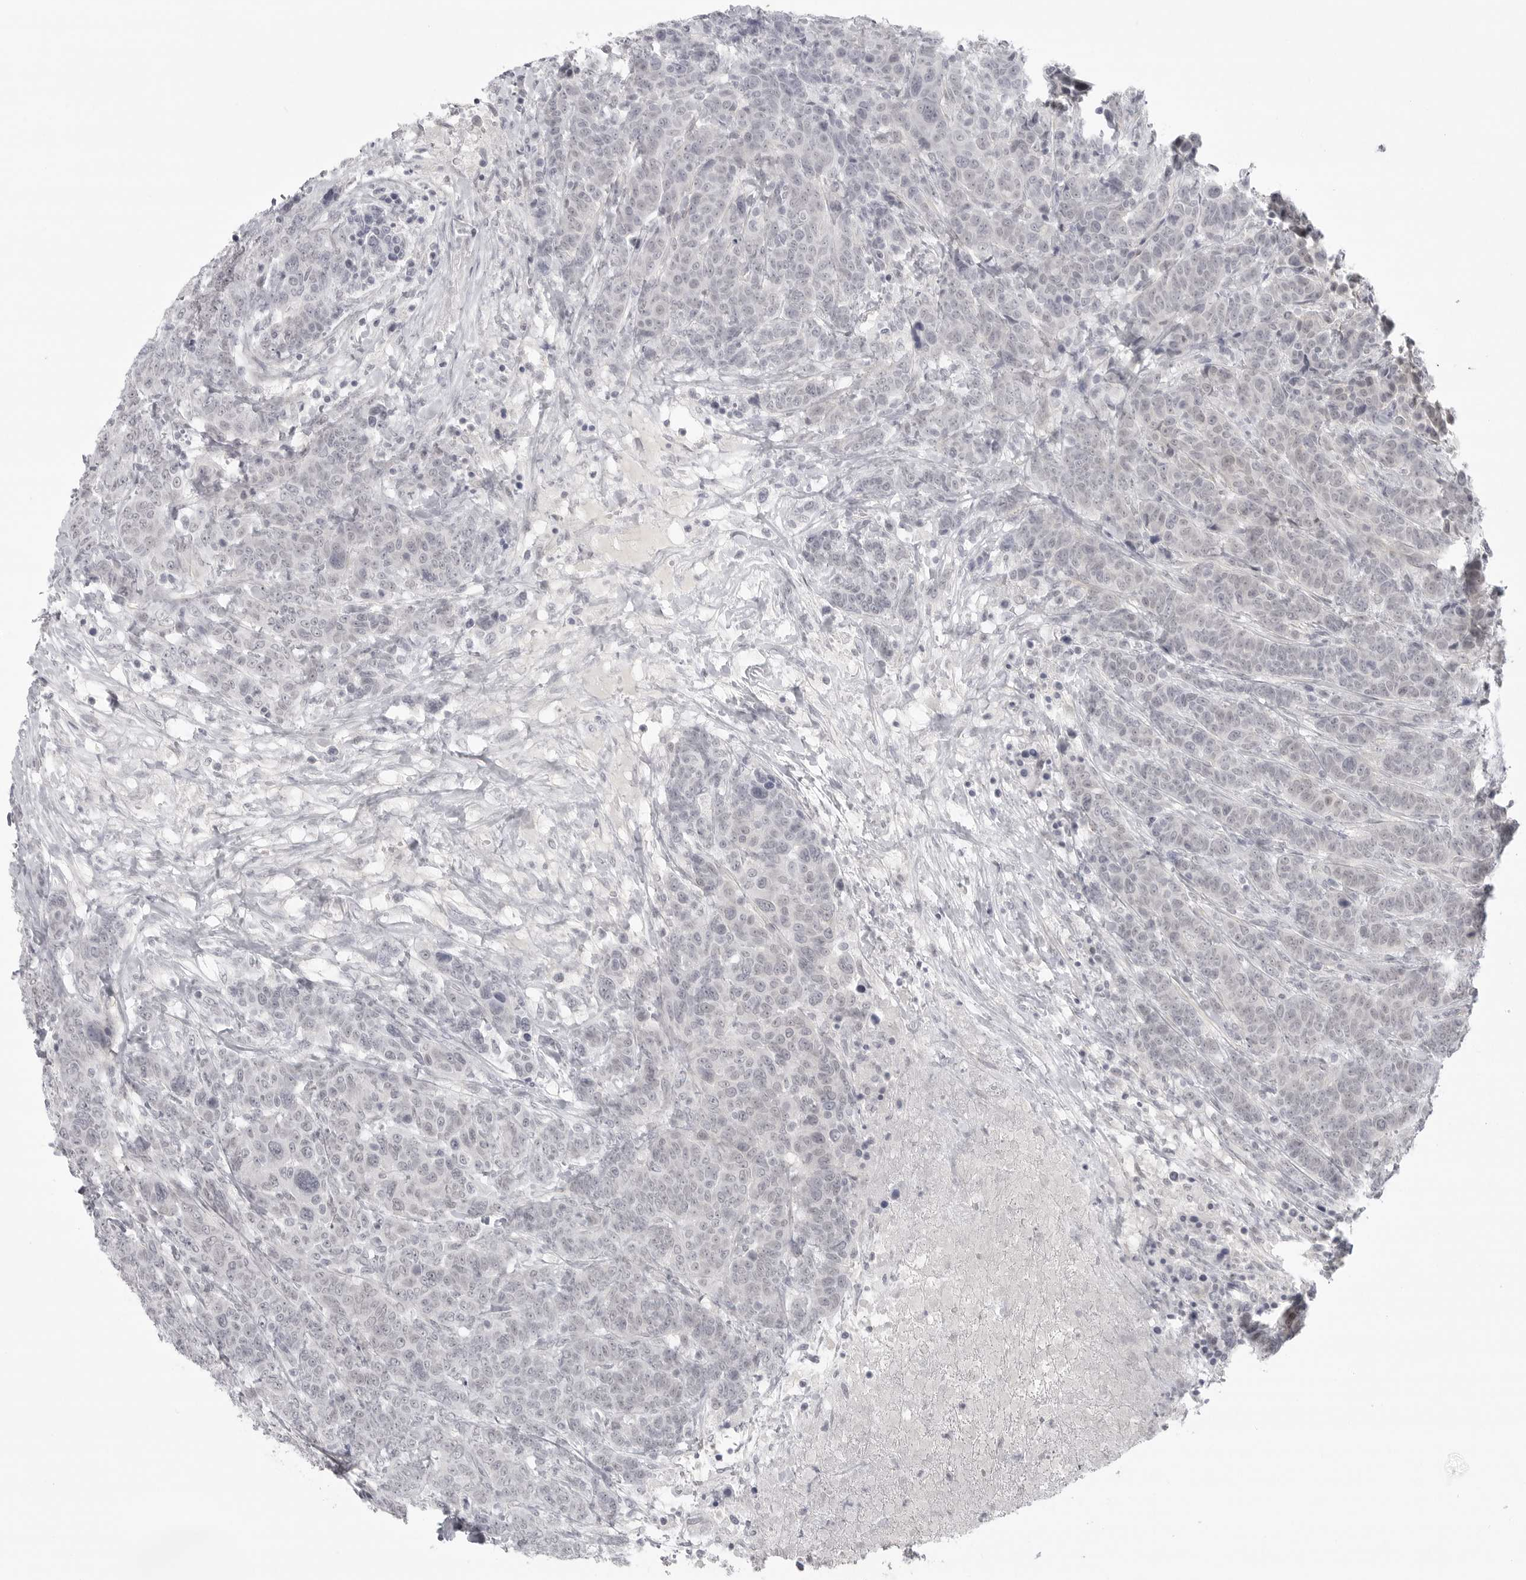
{"staining": {"intensity": "negative", "quantity": "none", "location": "none"}, "tissue": "breast cancer", "cell_type": "Tumor cells", "image_type": "cancer", "snomed": [{"axis": "morphology", "description": "Duct carcinoma"}, {"axis": "topography", "description": "Breast"}], "caption": "IHC micrograph of neoplastic tissue: human breast invasive ductal carcinoma stained with DAB (3,3'-diaminobenzidine) demonstrates no significant protein positivity in tumor cells. Nuclei are stained in blue.", "gene": "TCTN3", "patient": {"sex": "female", "age": 37}}